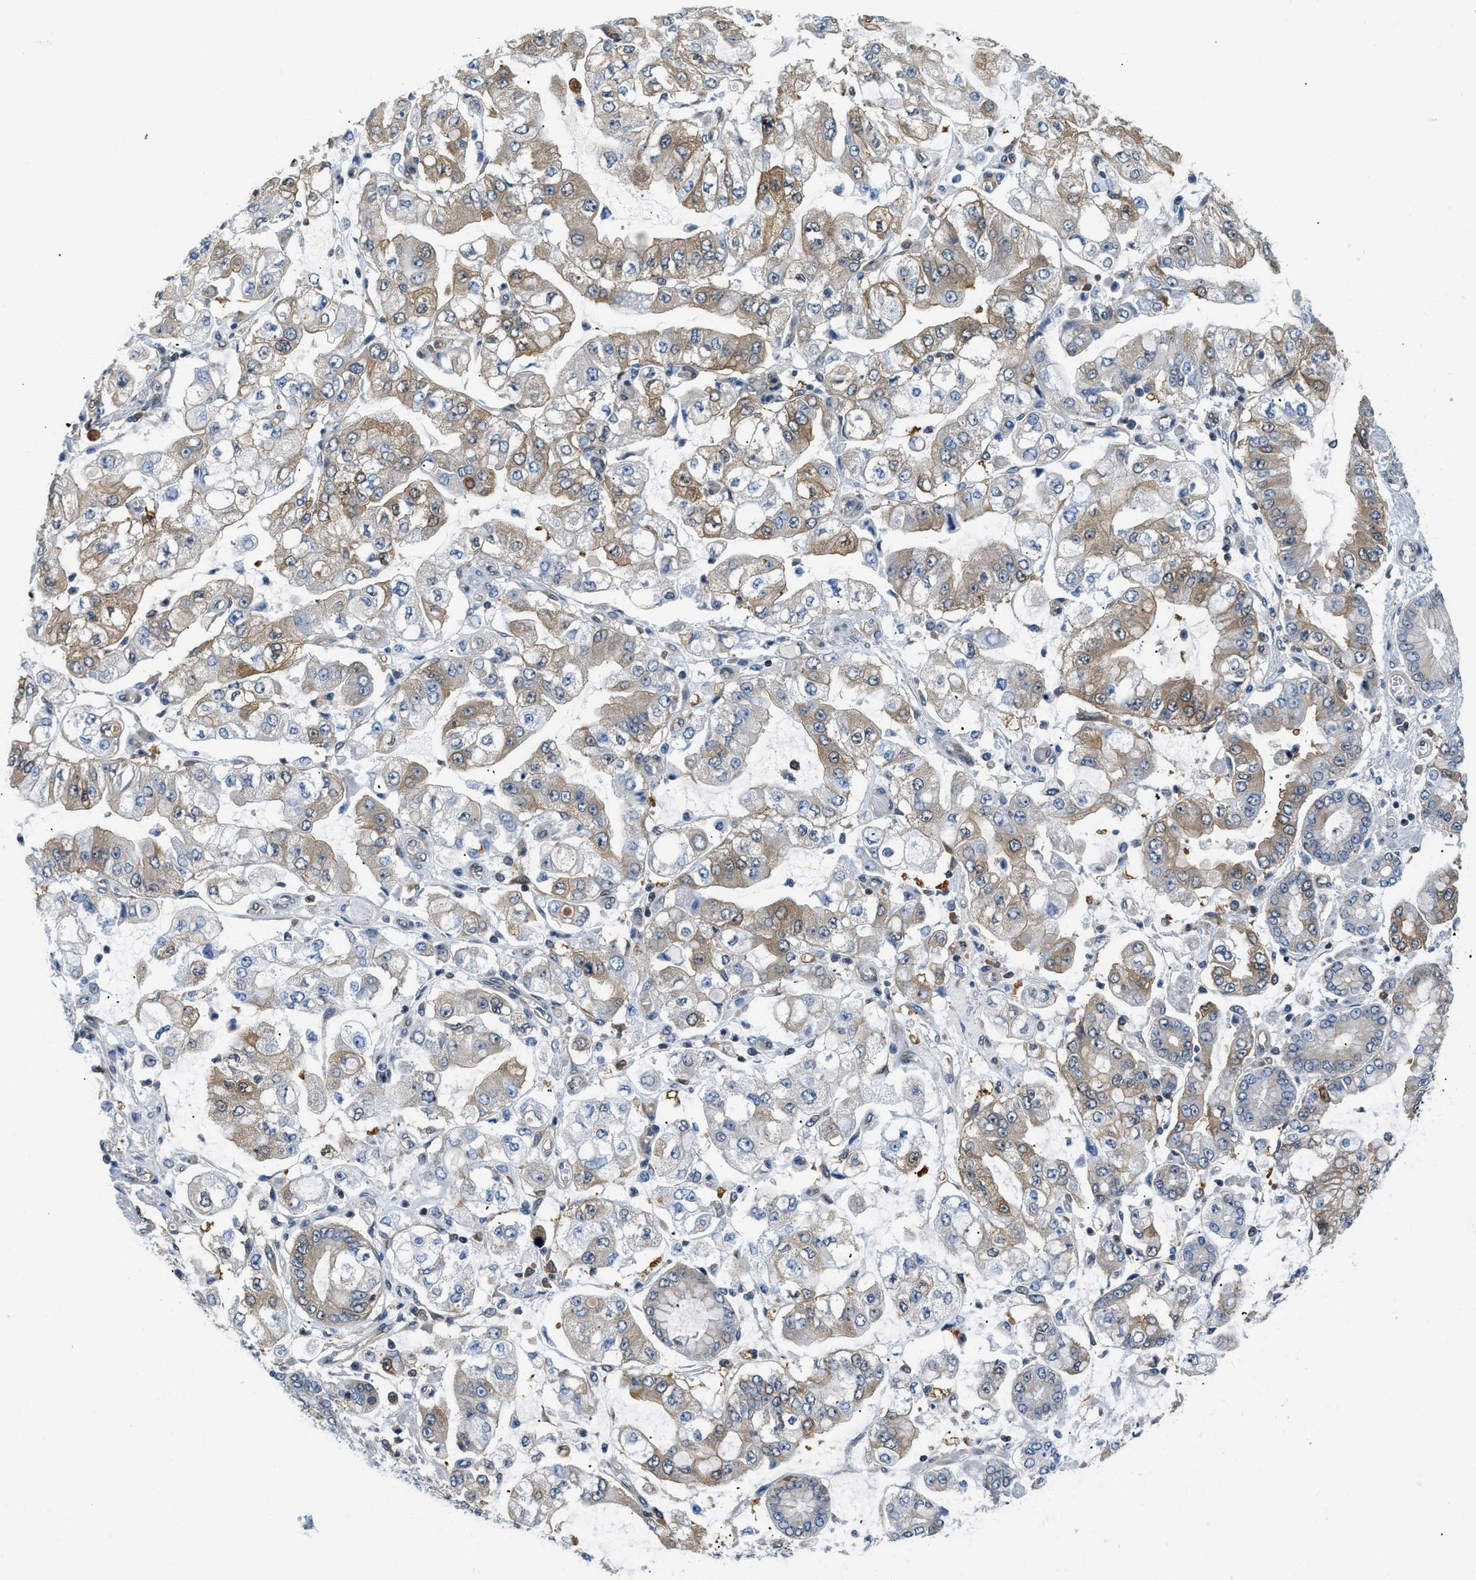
{"staining": {"intensity": "moderate", "quantity": ">75%", "location": "cytoplasmic/membranous"}, "tissue": "stomach cancer", "cell_type": "Tumor cells", "image_type": "cancer", "snomed": [{"axis": "morphology", "description": "Adenocarcinoma, NOS"}, {"axis": "topography", "description": "Stomach"}], "caption": "Protein expression analysis of adenocarcinoma (stomach) demonstrates moderate cytoplasmic/membranous expression in about >75% of tumor cells. (Stains: DAB in brown, nuclei in blue, Microscopy: brightfield microscopy at high magnification).", "gene": "EIF4EBP2", "patient": {"sex": "male", "age": 76}}